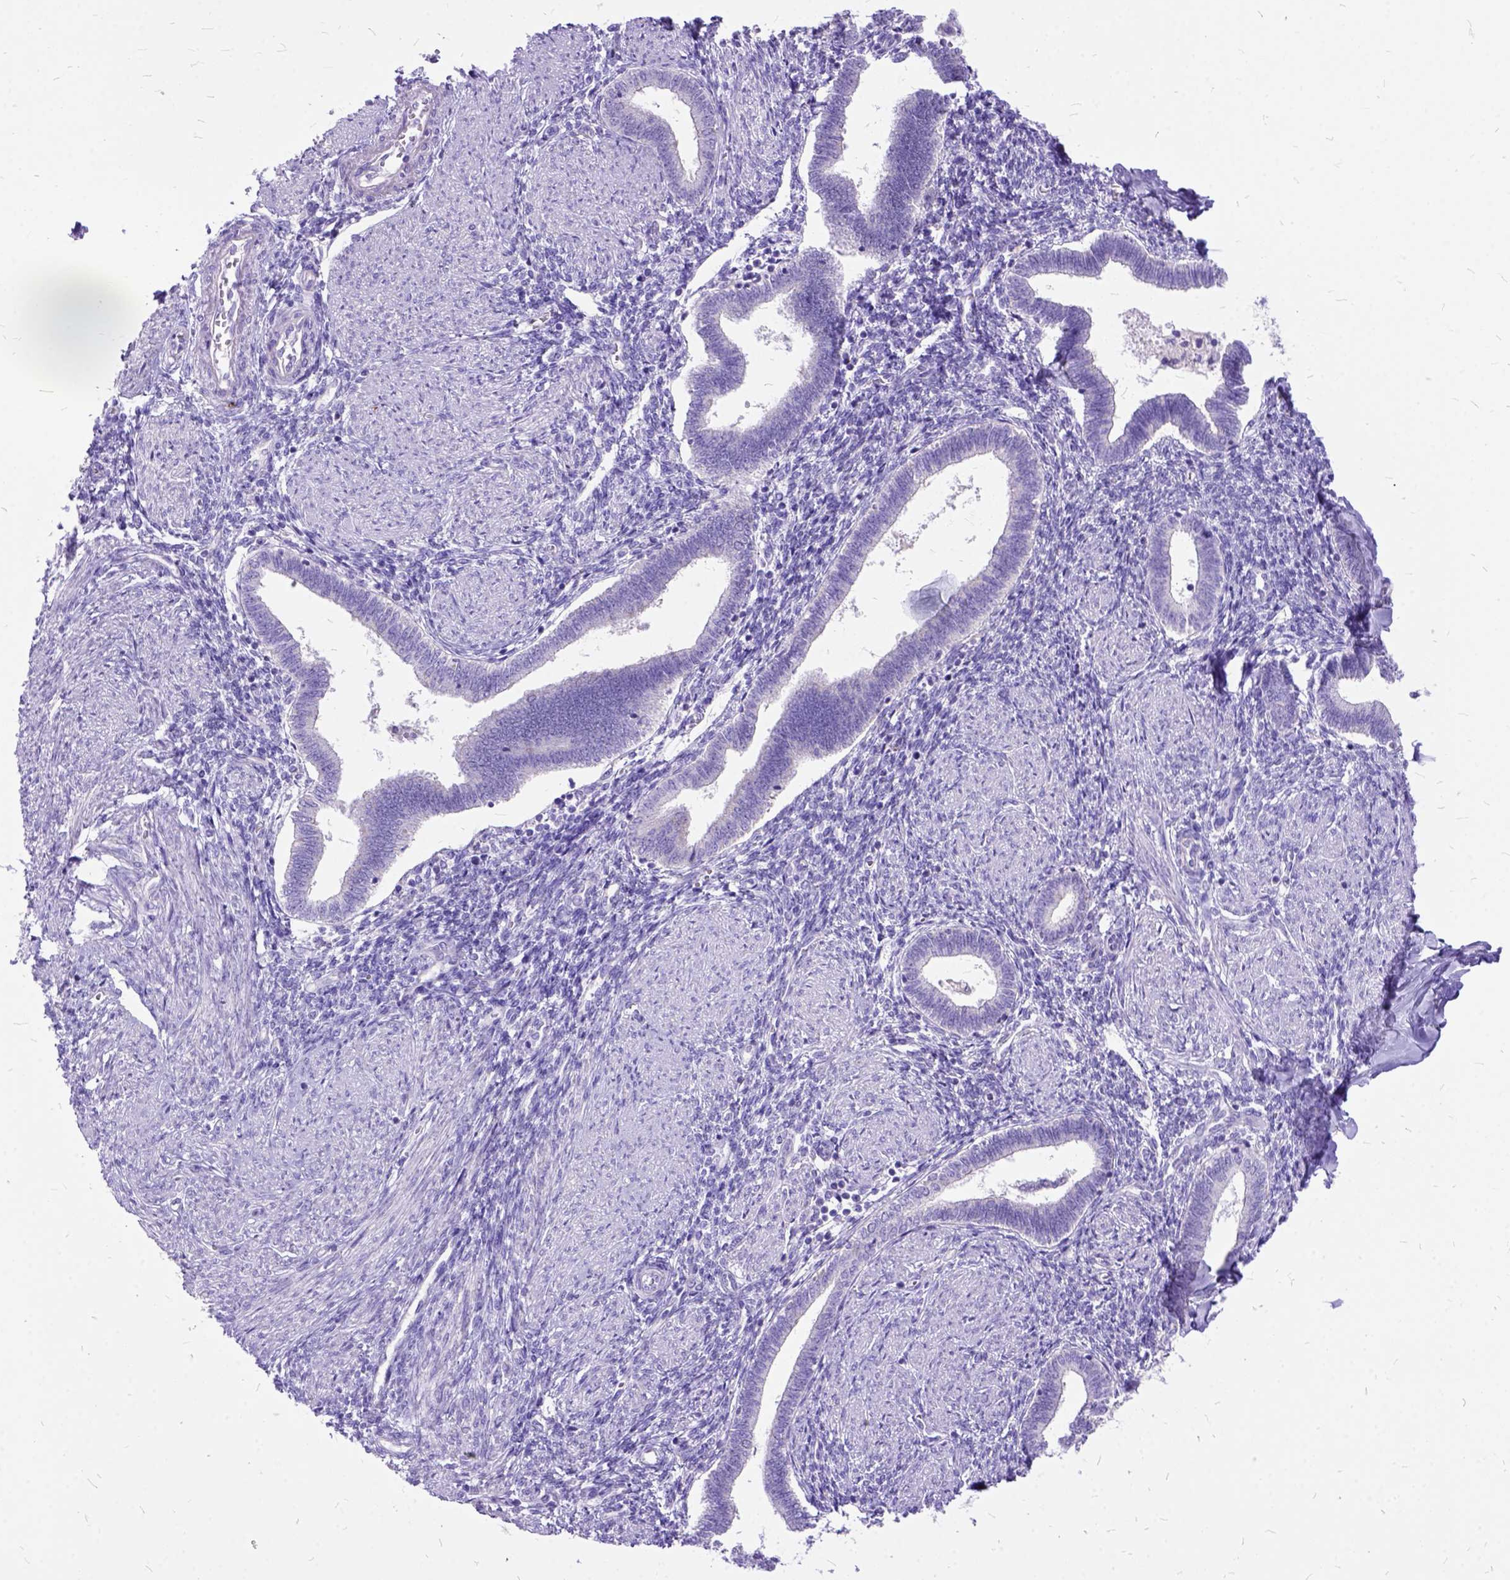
{"staining": {"intensity": "negative", "quantity": "none", "location": "none"}, "tissue": "endometrium", "cell_type": "Cells in endometrial stroma", "image_type": "normal", "snomed": [{"axis": "morphology", "description": "Normal tissue, NOS"}, {"axis": "topography", "description": "Endometrium"}], "caption": "There is no significant expression in cells in endometrial stroma of endometrium. (DAB immunohistochemistry (IHC) with hematoxylin counter stain).", "gene": "CTAG2", "patient": {"sex": "female", "age": 42}}